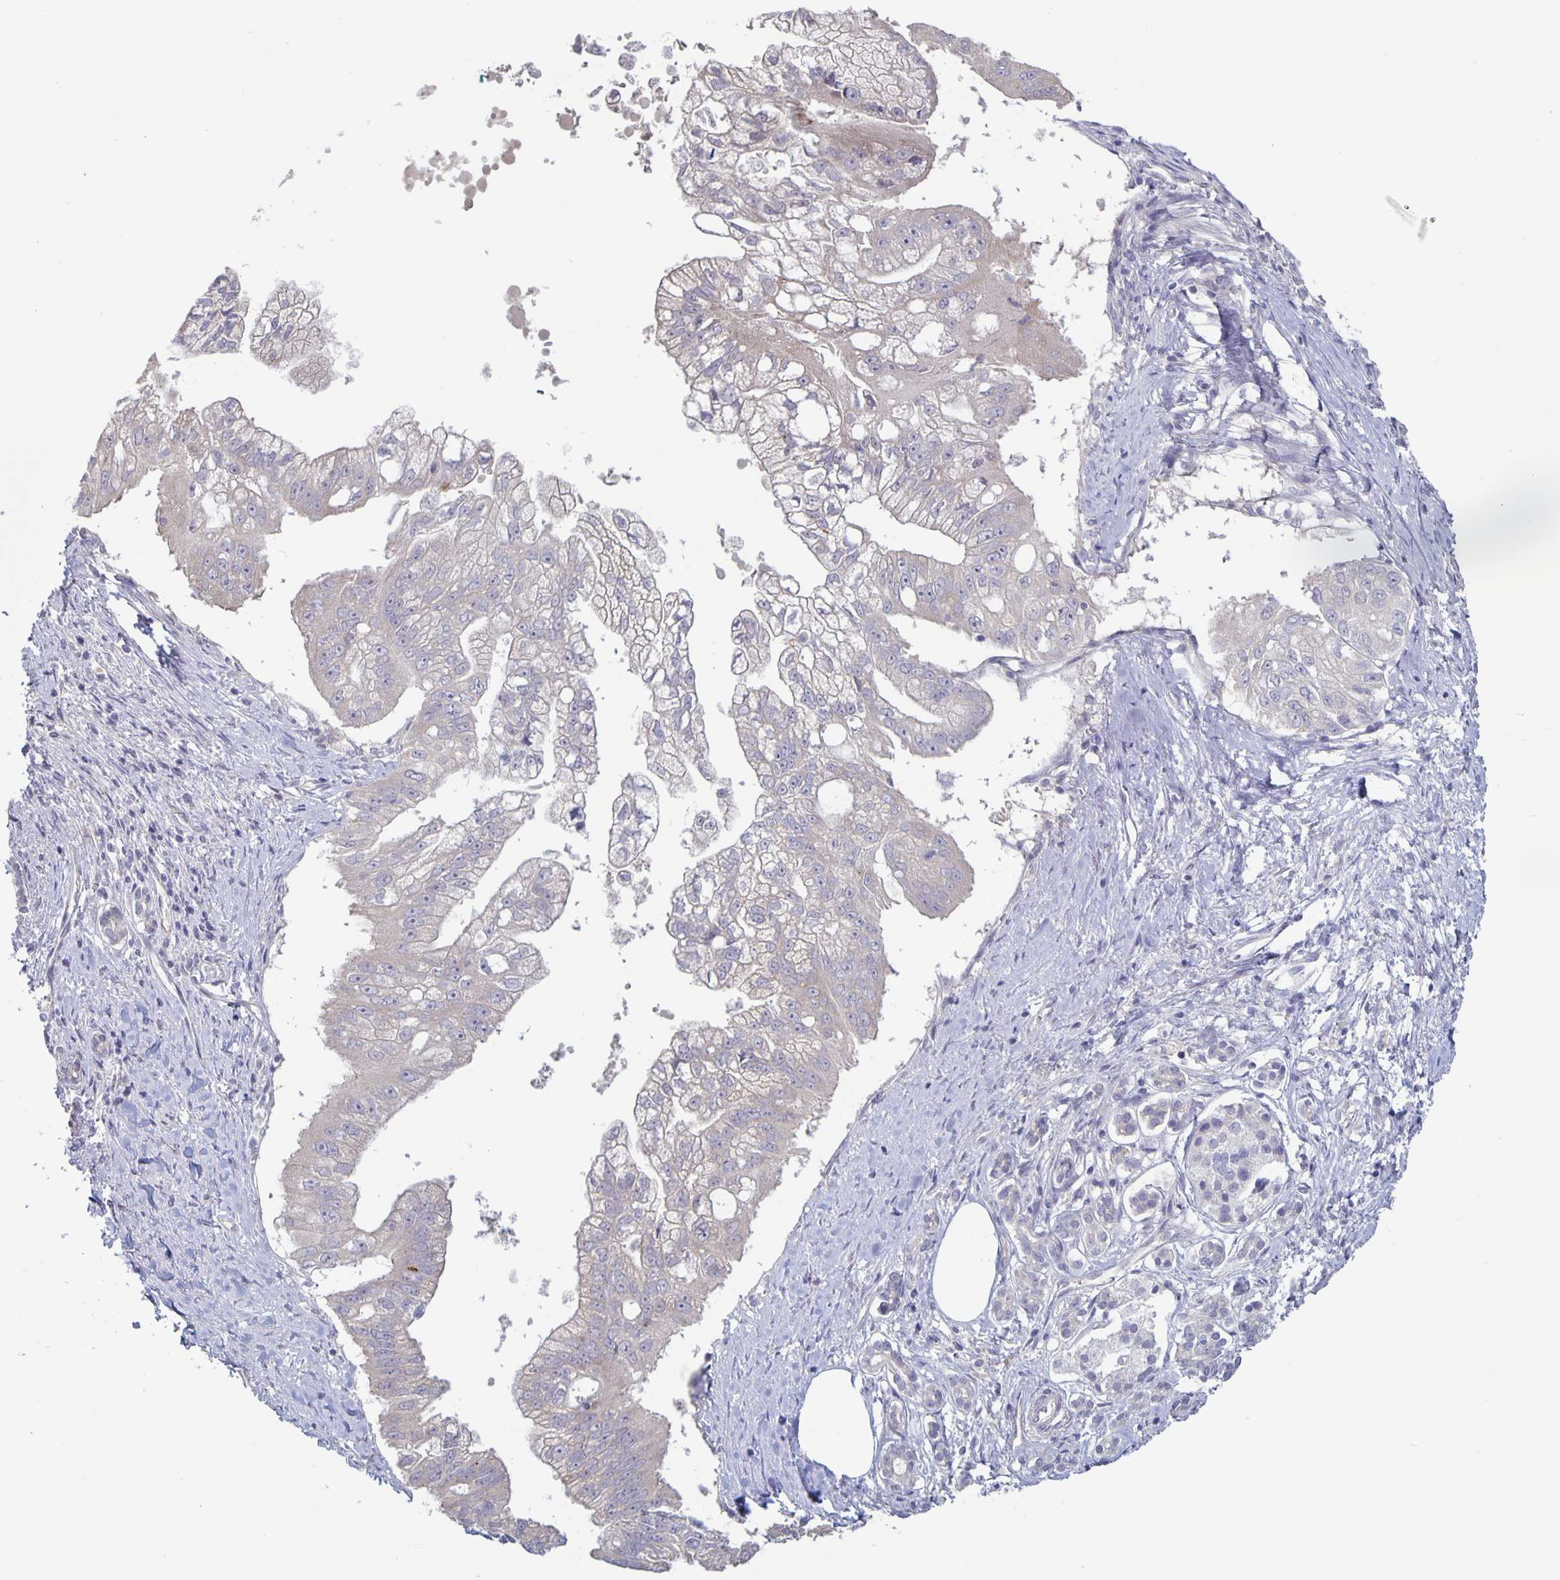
{"staining": {"intensity": "negative", "quantity": "none", "location": "none"}, "tissue": "pancreatic cancer", "cell_type": "Tumor cells", "image_type": "cancer", "snomed": [{"axis": "morphology", "description": "Adenocarcinoma, NOS"}, {"axis": "topography", "description": "Pancreas"}], "caption": "IHC of pancreatic cancer displays no expression in tumor cells.", "gene": "PLCB3", "patient": {"sex": "male", "age": 70}}